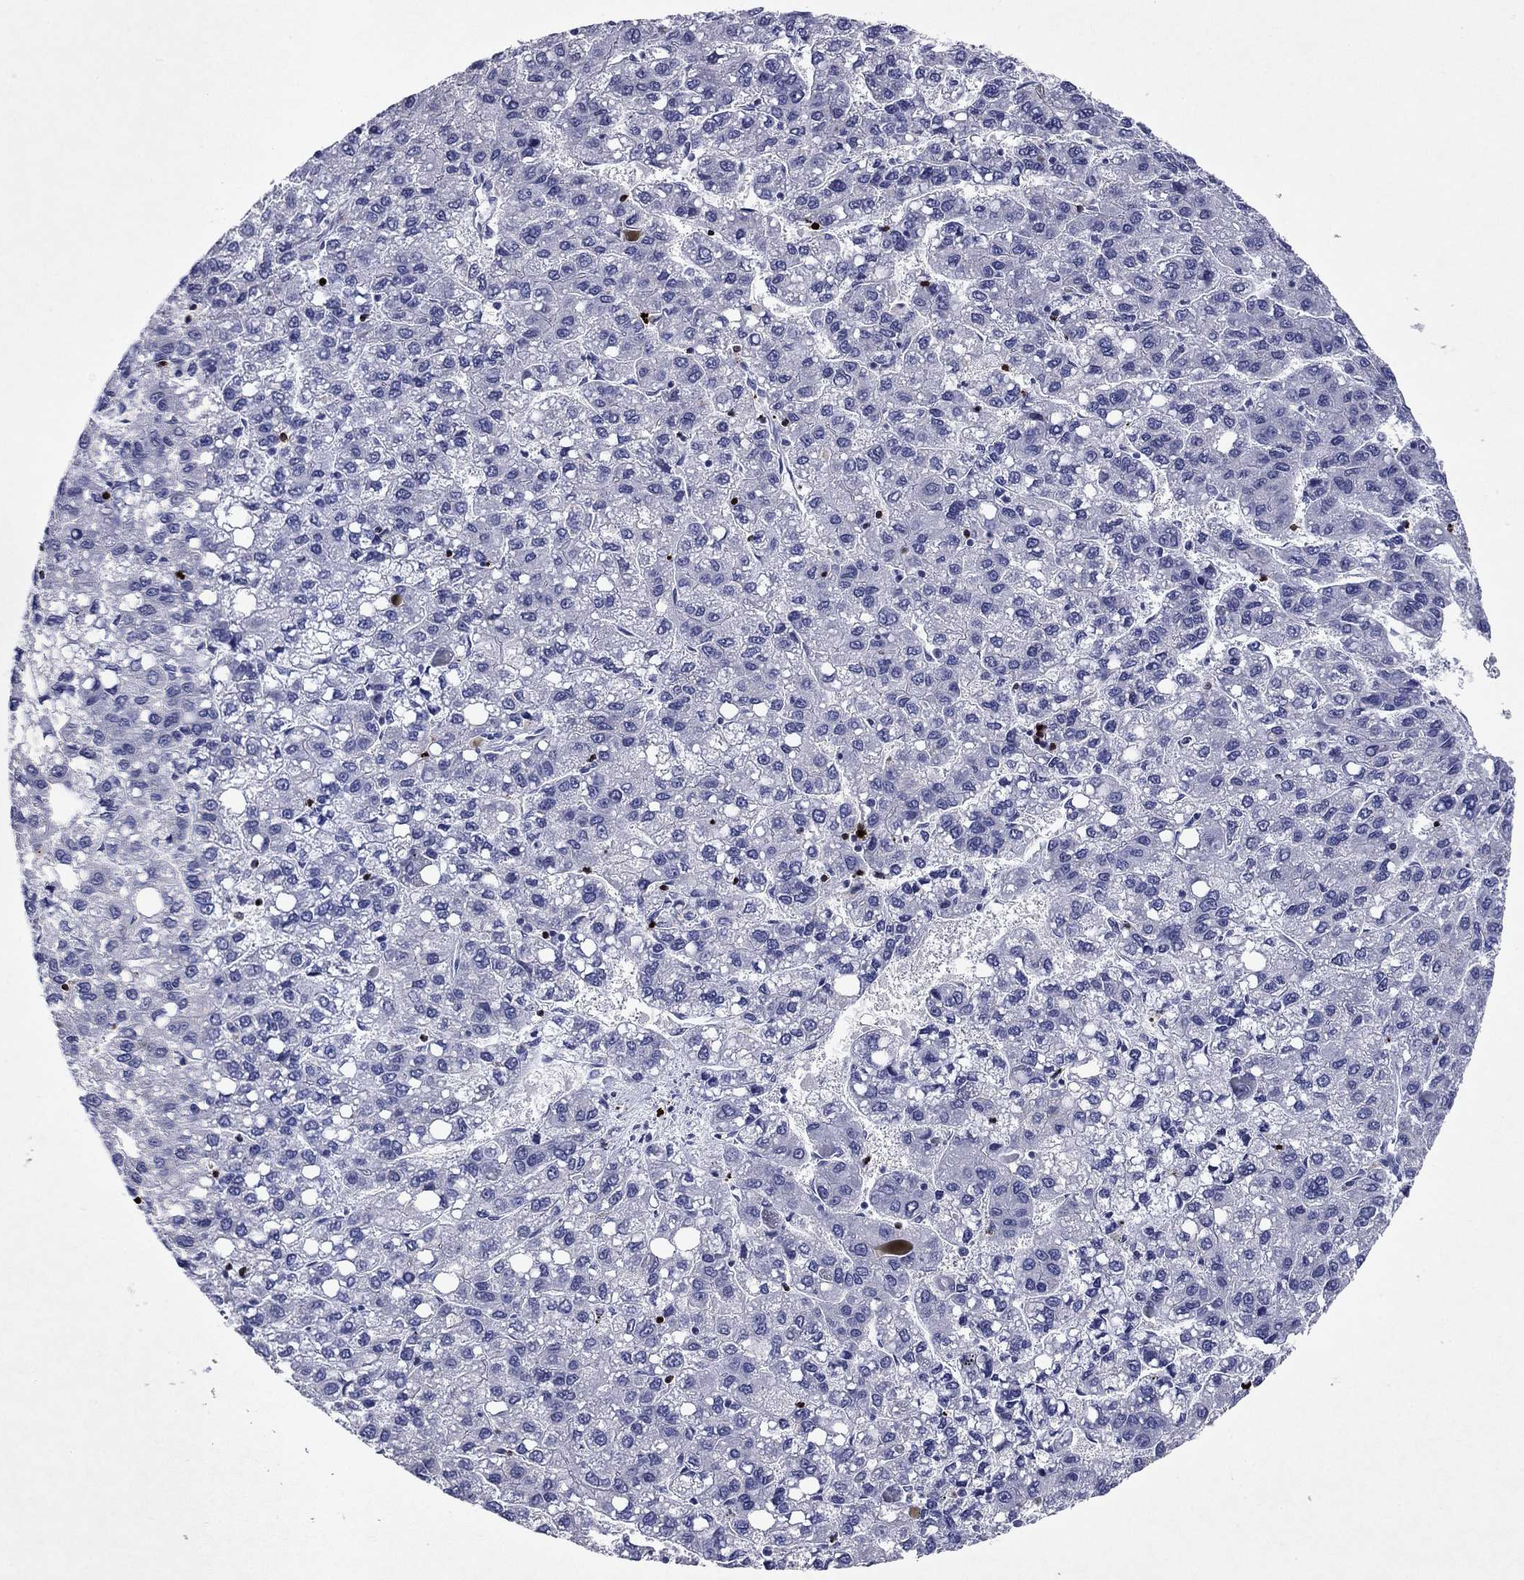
{"staining": {"intensity": "negative", "quantity": "none", "location": "none"}, "tissue": "liver cancer", "cell_type": "Tumor cells", "image_type": "cancer", "snomed": [{"axis": "morphology", "description": "Carcinoma, Hepatocellular, NOS"}, {"axis": "topography", "description": "Liver"}], "caption": "An immunohistochemistry photomicrograph of liver cancer (hepatocellular carcinoma) is shown. There is no staining in tumor cells of liver cancer (hepatocellular carcinoma). Nuclei are stained in blue.", "gene": "GZMK", "patient": {"sex": "female", "age": 82}}